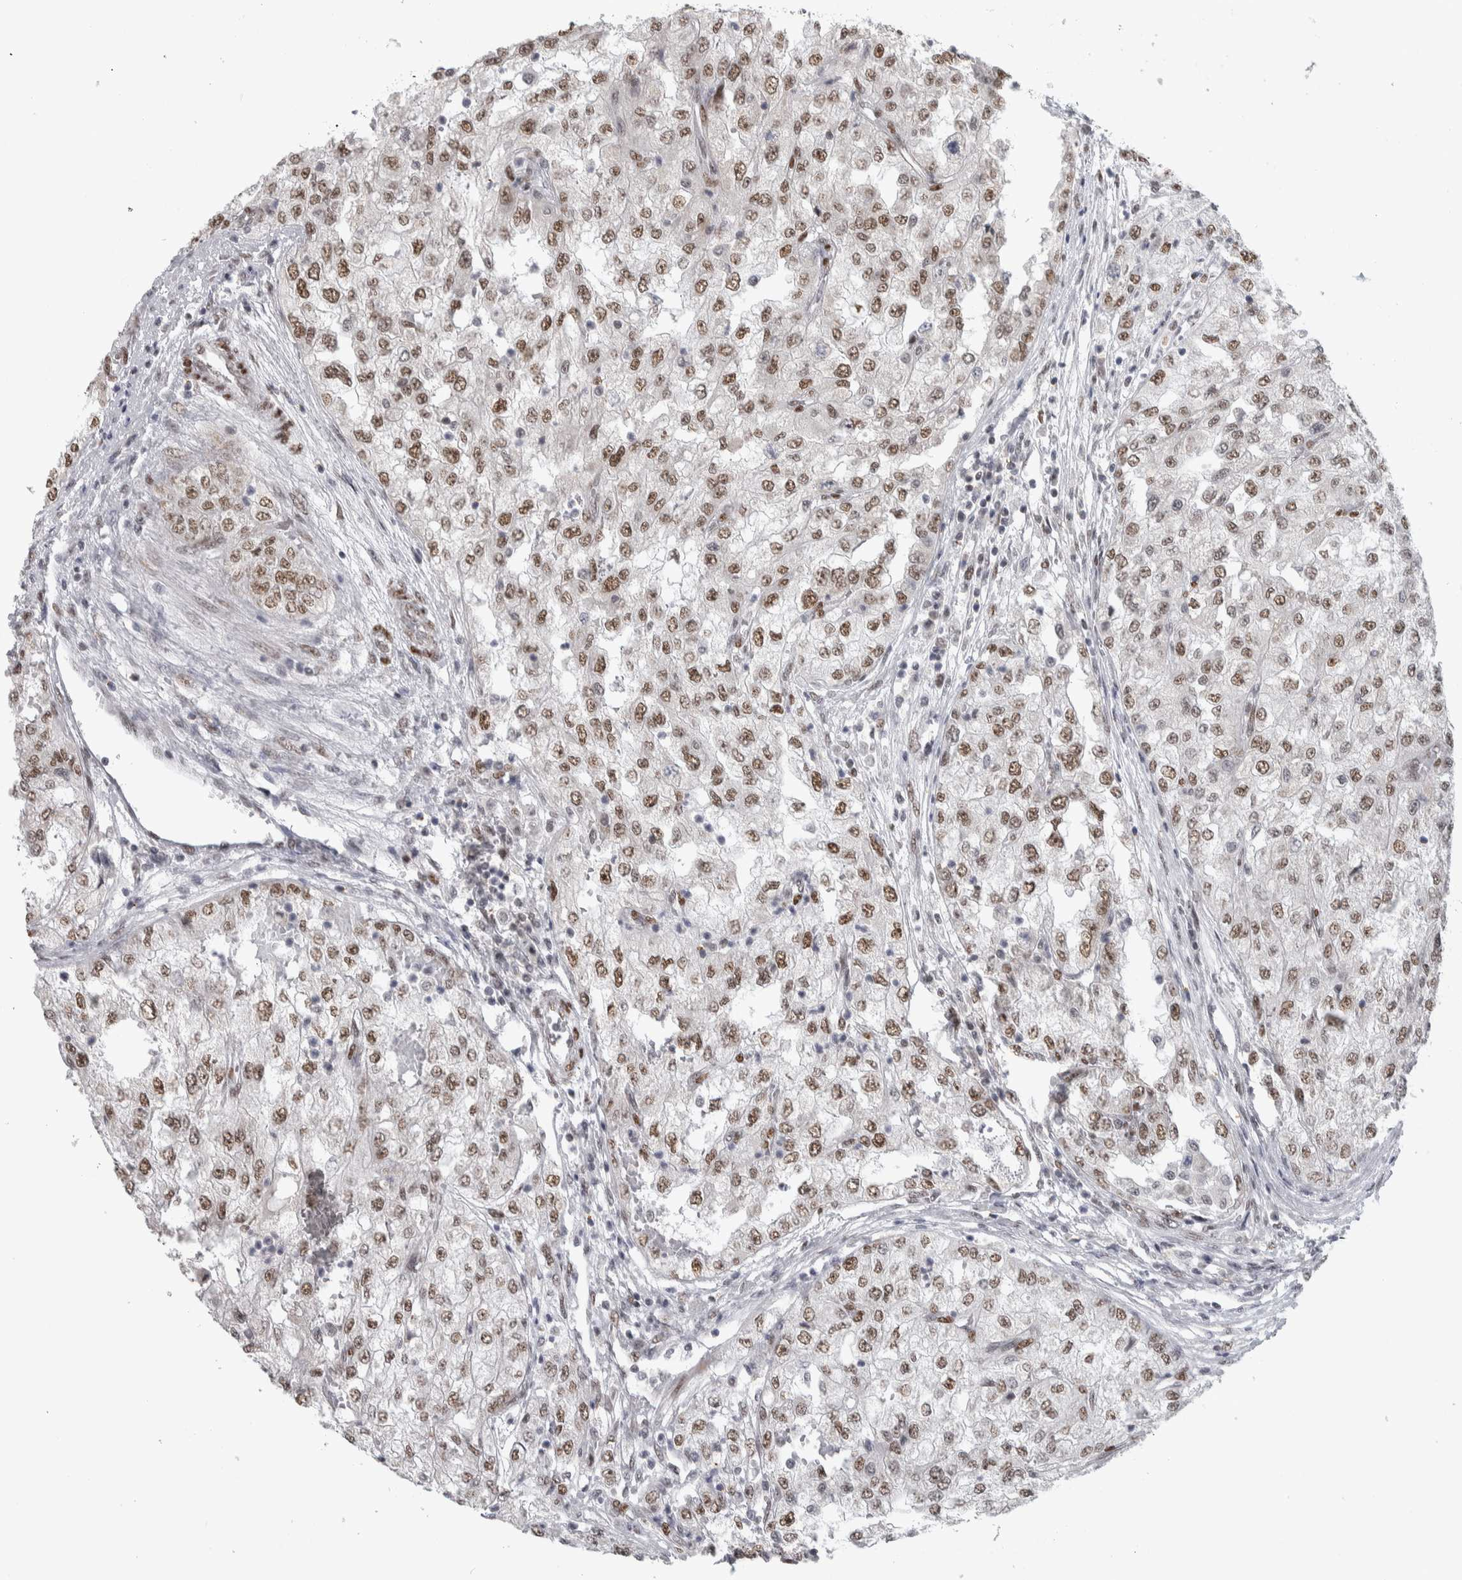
{"staining": {"intensity": "strong", "quantity": ">75%", "location": "nuclear"}, "tissue": "renal cancer", "cell_type": "Tumor cells", "image_type": "cancer", "snomed": [{"axis": "morphology", "description": "Adenocarcinoma, NOS"}, {"axis": "topography", "description": "Kidney"}], "caption": "Immunohistochemistry histopathology image of neoplastic tissue: renal cancer stained using immunohistochemistry (IHC) reveals high levels of strong protein expression localized specifically in the nuclear of tumor cells, appearing as a nuclear brown color.", "gene": "HEXIM2", "patient": {"sex": "female", "age": 54}}